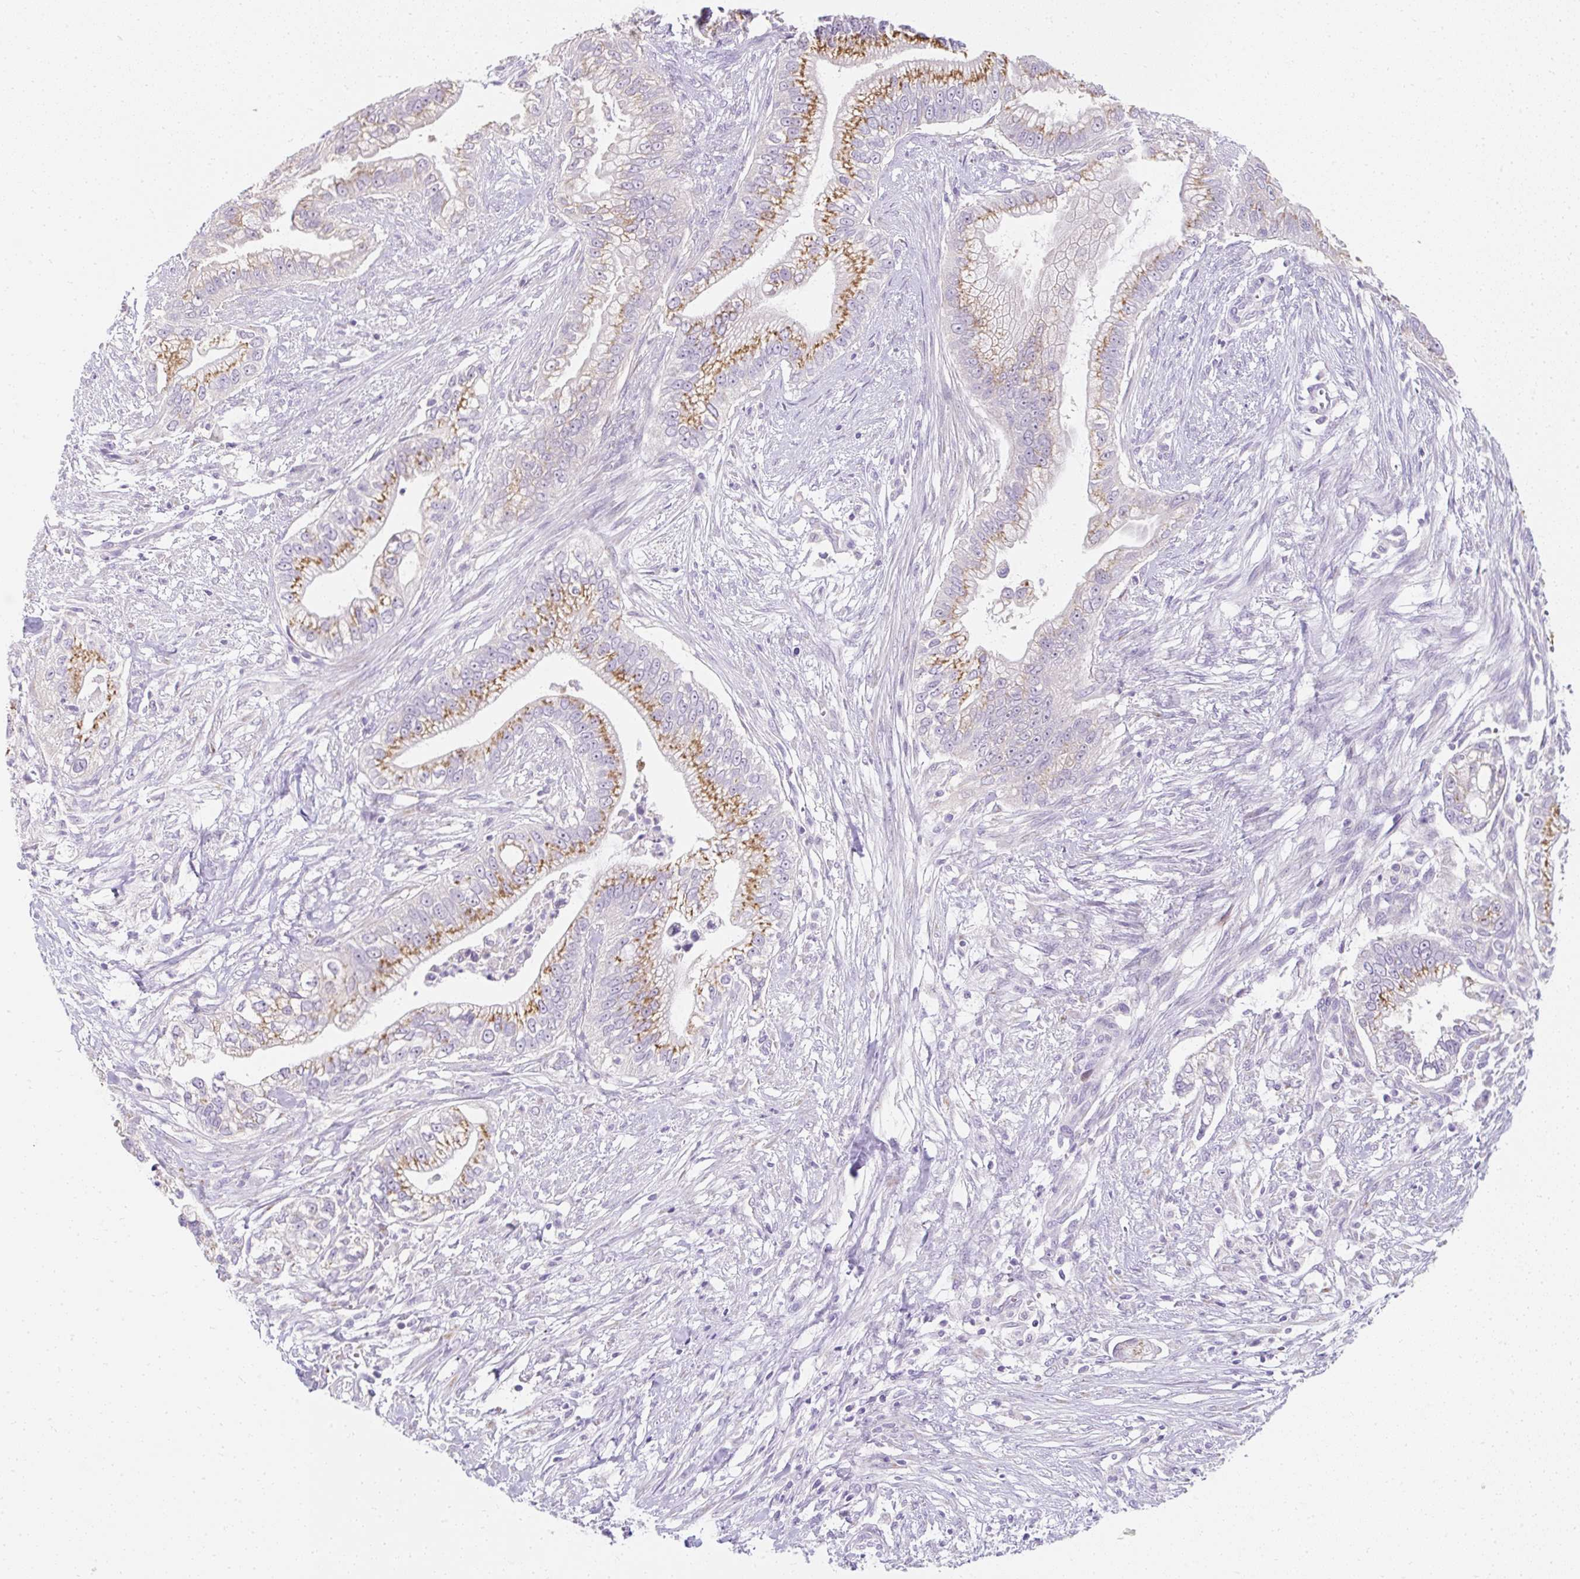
{"staining": {"intensity": "moderate", "quantity": "25%-75%", "location": "cytoplasmic/membranous"}, "tissue": "pancreatic cancer", "cell_type": "Tumor cells", "image_type": "cancer", "snomed": [{"axis": "morphology", "description": "Adenocarcinoma, NOS"}, {"axis": "topography", "description": "Pancreas"}], "caption": "IHC histopathology image of human pancreatic adenocarcinoma stained for a protein (brown), which displays medium levels of moderate cytoplasmic/membranous positivity in about 25%-75% of tumor cells.", "gene": "DTX4", "patient": {"sex": "male", "age": 70}}